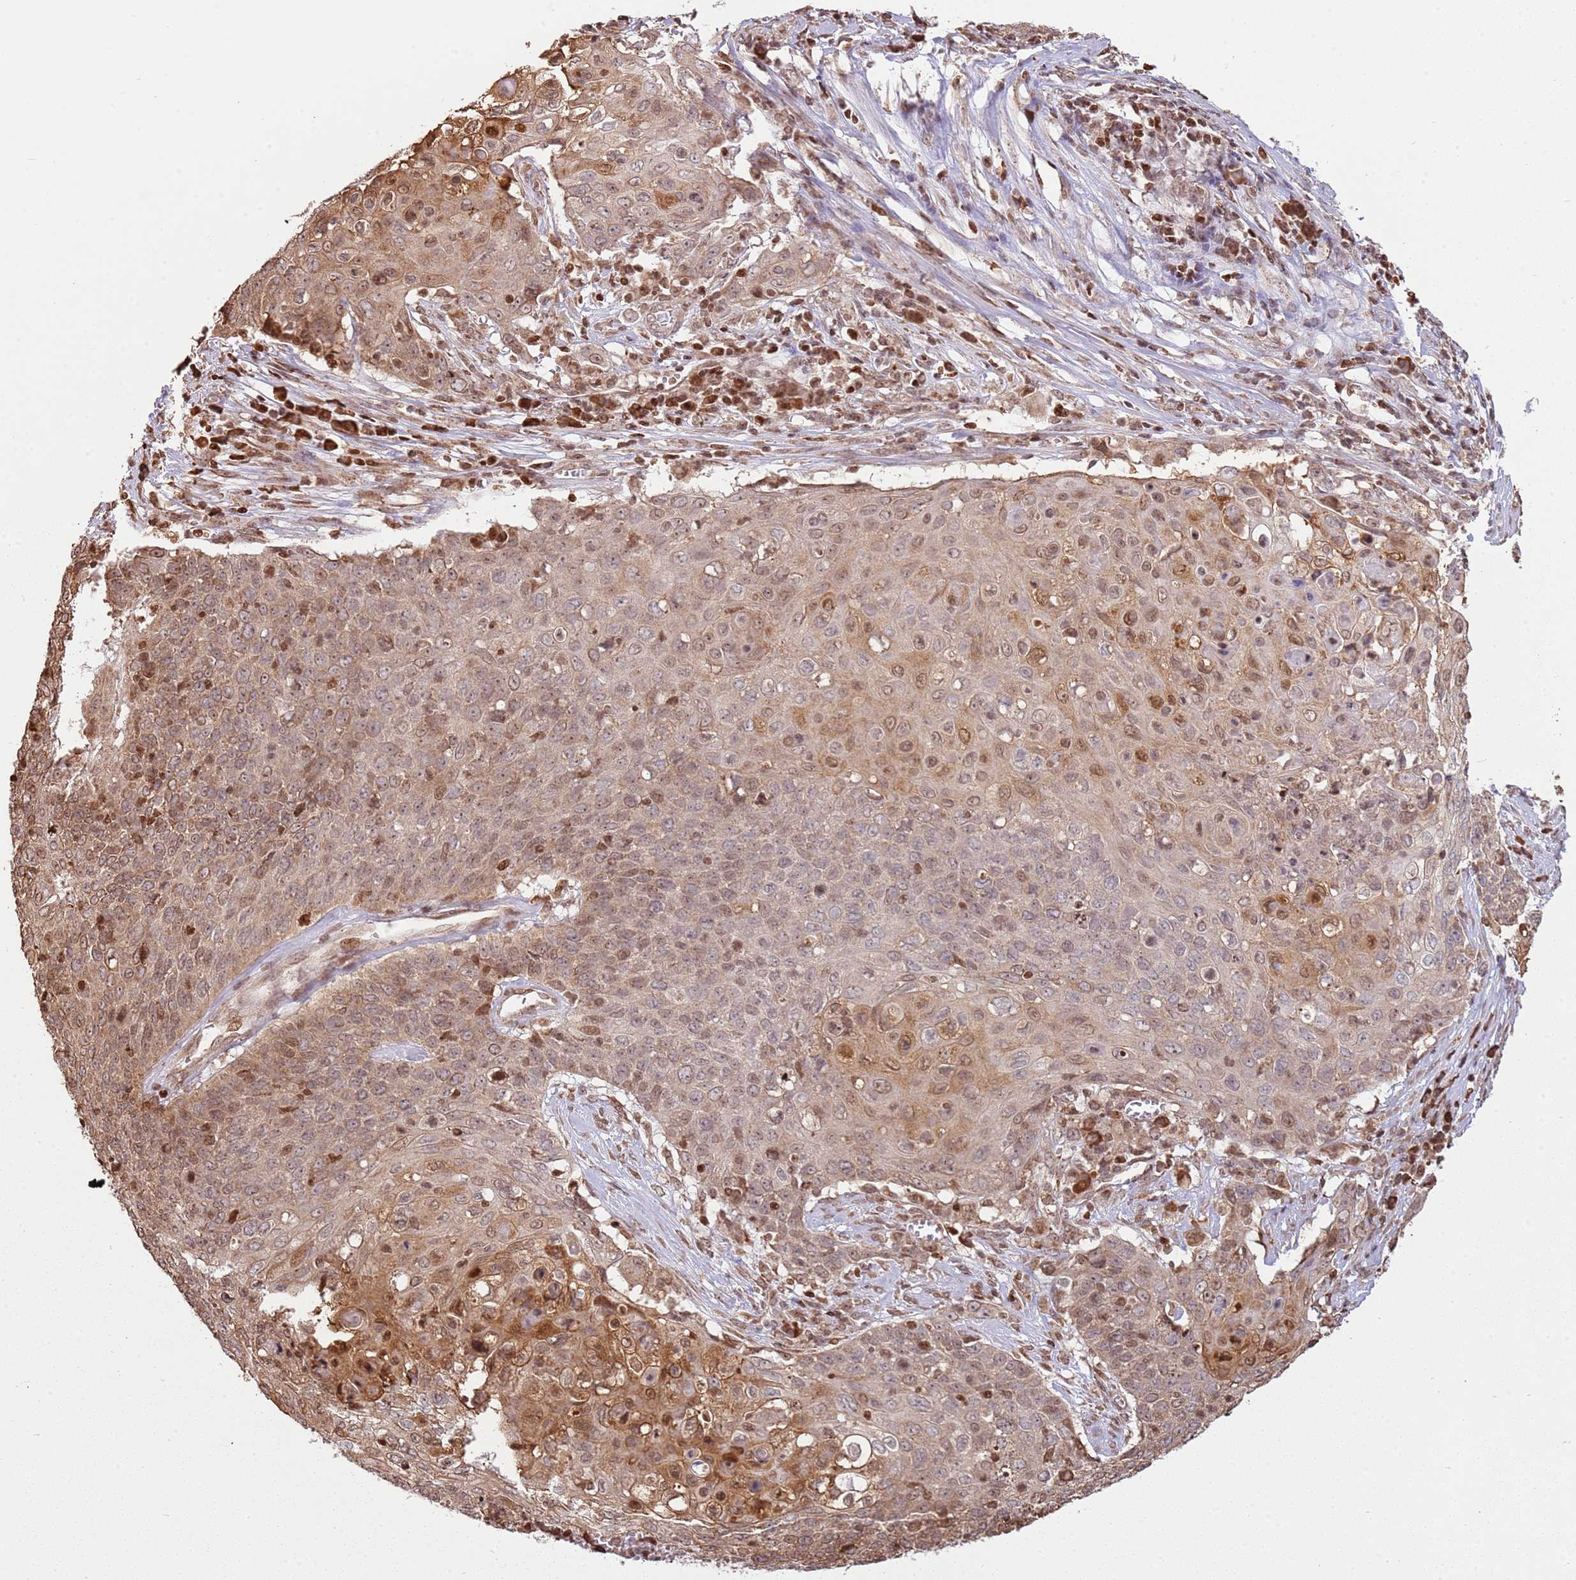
{"staining": {"intensity": "moderate", "quantity": ">75%", "location": "cytoplasmic/membranous,nuclear"}, "tissue": "cervical cancer", "cell_type": "Tumor cells", "image_type": "cancer", "snomed": [{"axis": "morphology", "description": "Squamous cell carcinoma, NOS"}, {"axis": "topography", "description": "Cervix"}], "caption": "A brown stain labels moderate cytoplasmic/membranous and nuclear positivity of a protein in human cervical cancer (squamous cell carcinoma) tumor cells. (brown staining indicates protein expression, while blue staining denotes nuclei).", "gene": "SCAF1", "patient": {"sex": "female", "age": 39}}